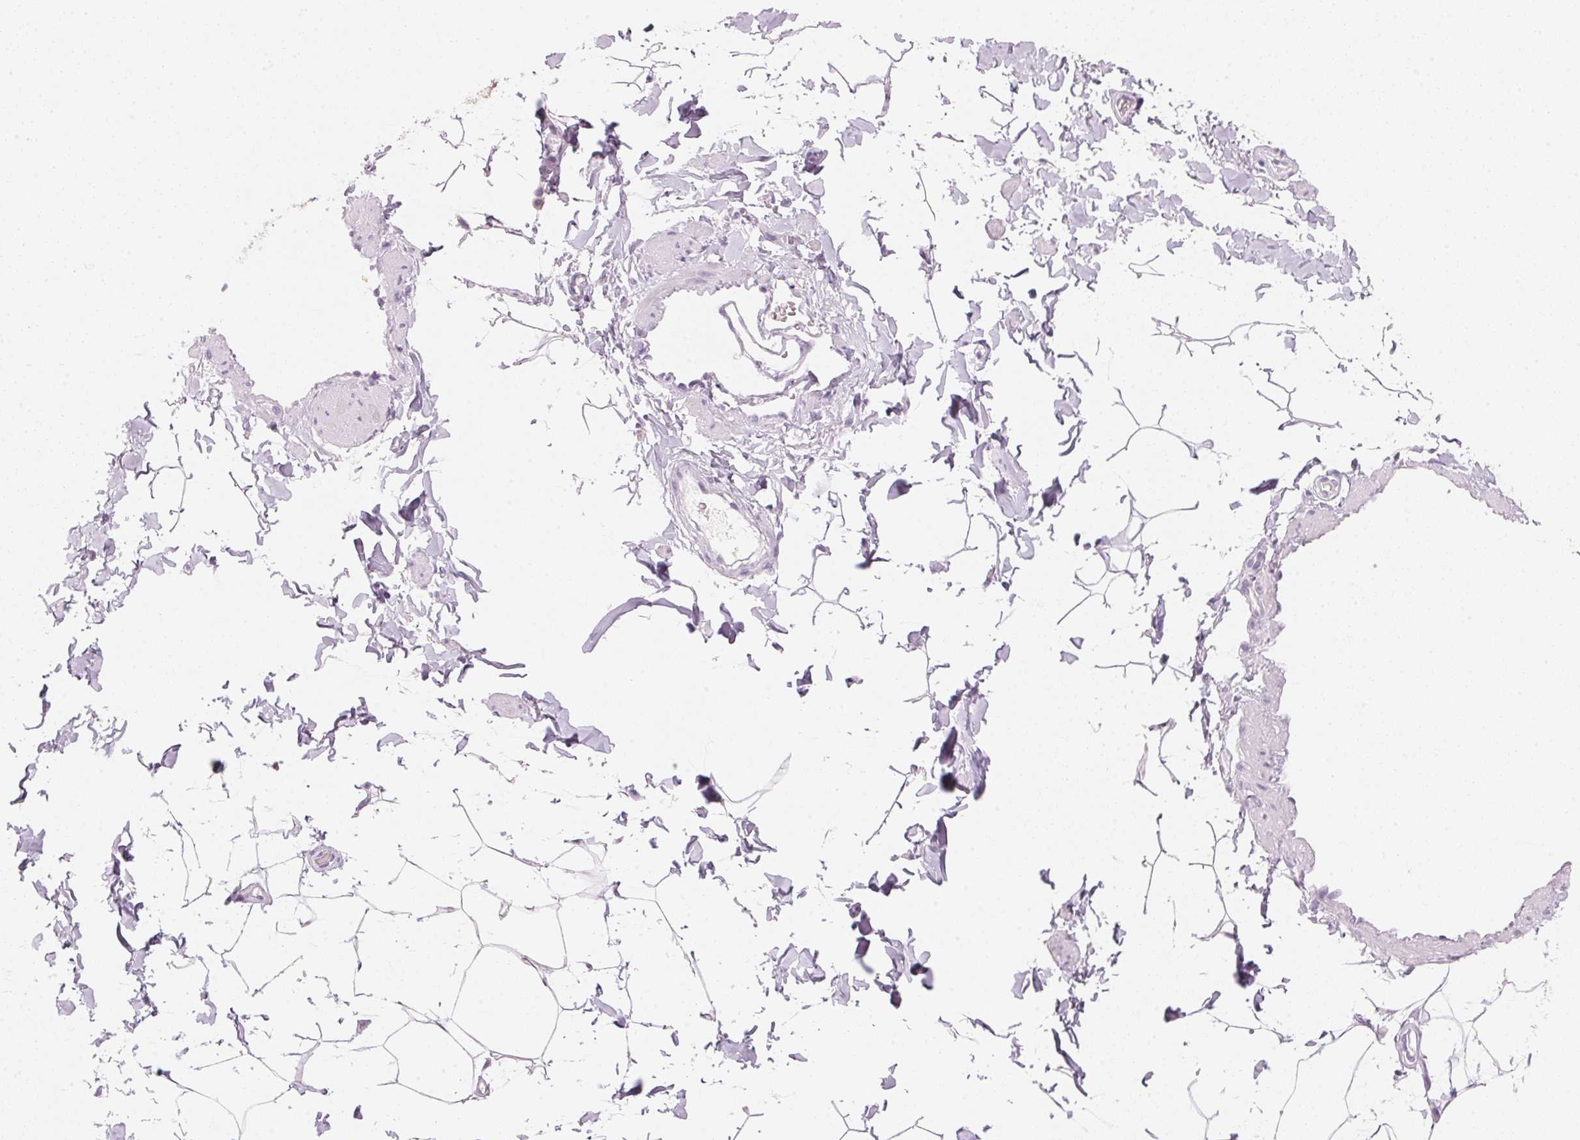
{"staining": {"intensity": "negative", "quantity": "none", "location": "none"}, "tissue": "adipose tissue", "cell_type": "Adipocytes", "image_type": "normal", "snomed": [{"axis": "morphology", "description": "Normal tissue, NOS"}, {"axis": "topography", "description": "Epididymis"}, {"axis": "topography", "description": "Peripheral nerve tissue"}], "caption": "IHC histopathology image of unremarkable adipose tissue stained for a protein (brown), which reveals no positivity in adipocytes.", "gene": "HOXB13", "patient": {"sex": "male", "age": 32}}